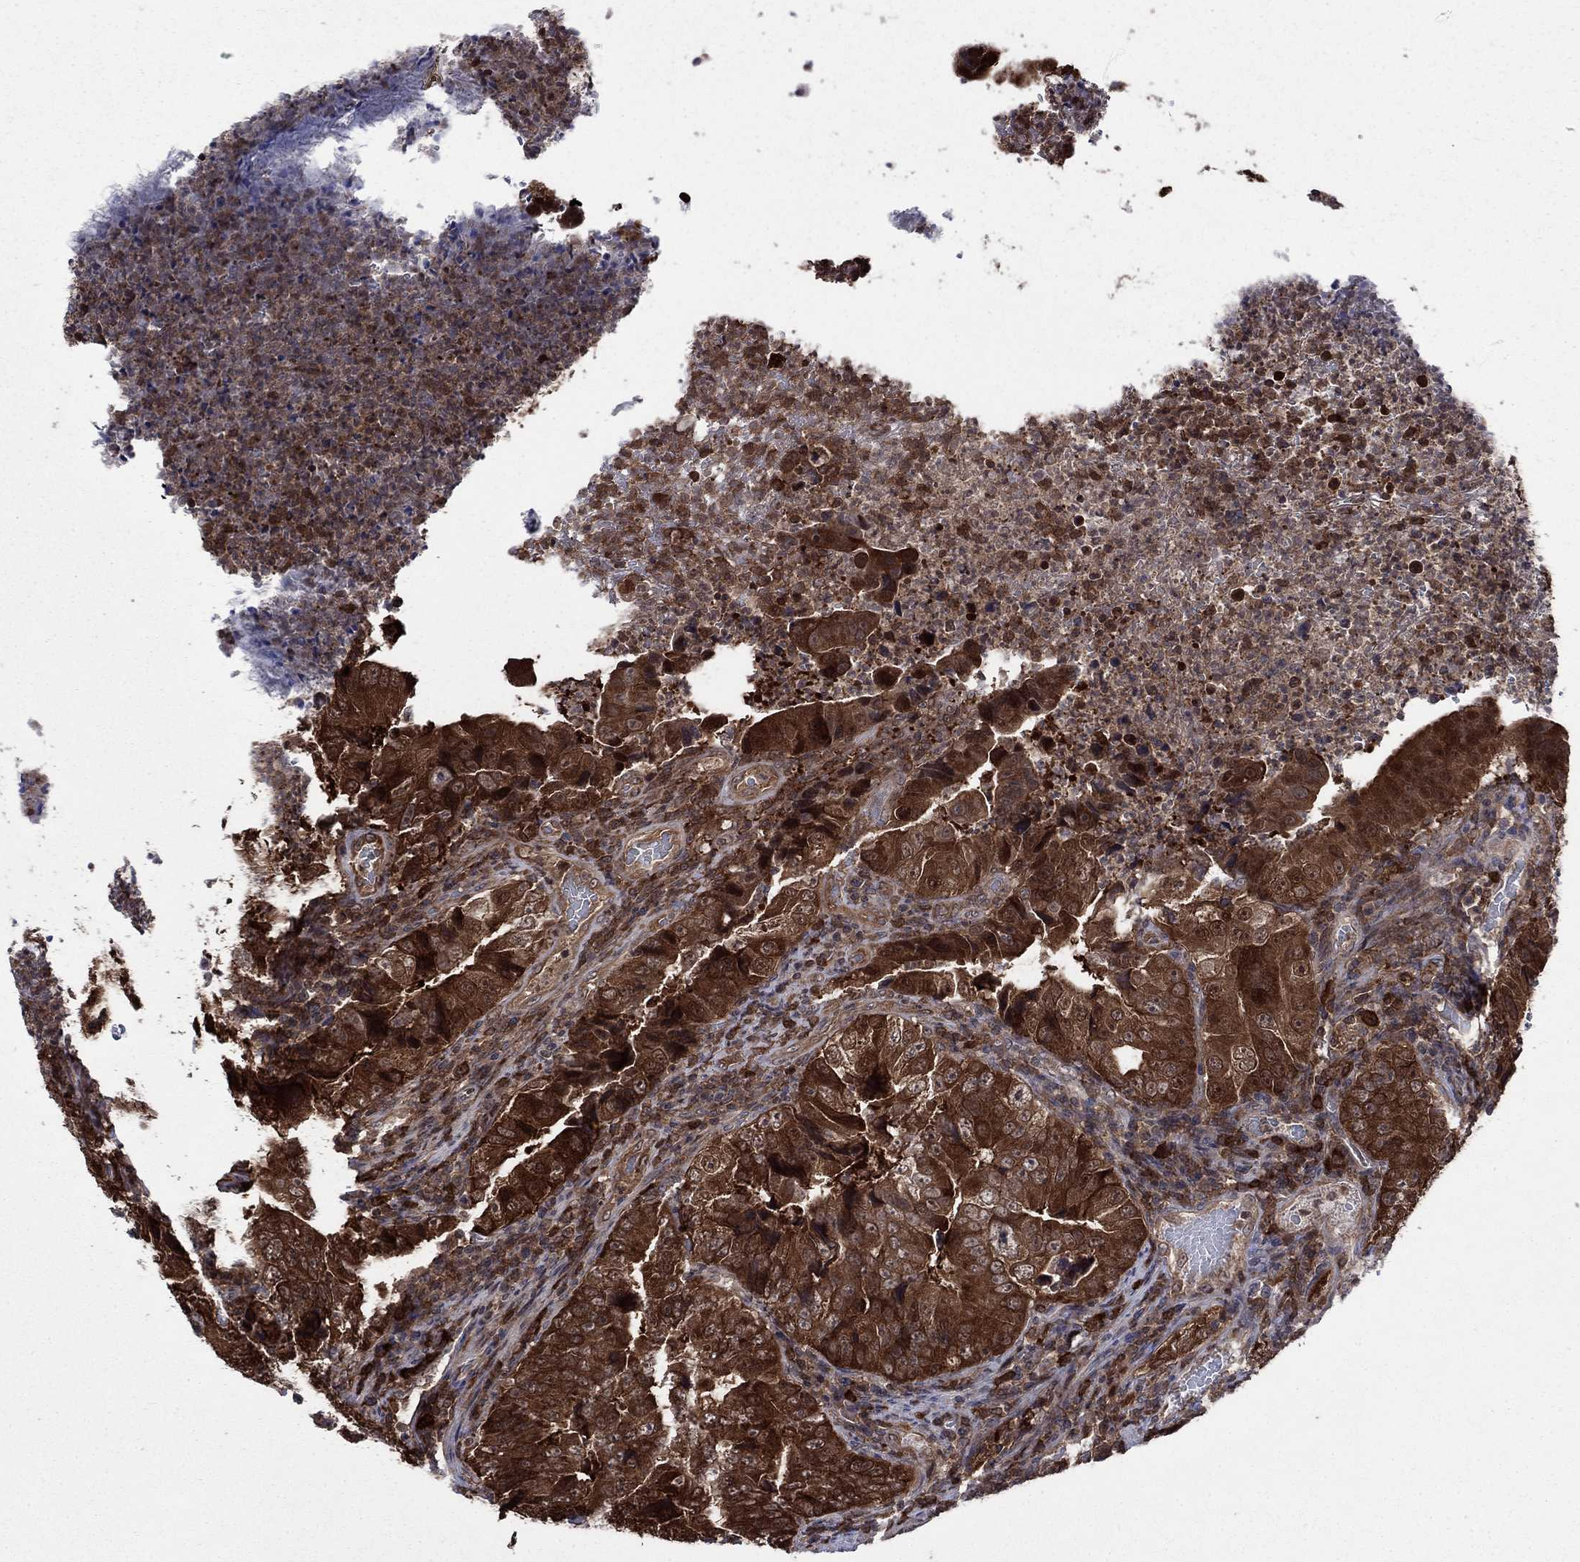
{"staining": {"intensity": "strong", "quantity": ">75%", "location": "cytoplasmic/membranous"}, "tissue": "colorectal cancer", "cell_type": "Tumor cells", "image_type": "cancer", "snomed": [{"axis": "morphology", "description": "Adenocarcinoma, NOS"}, {"axis": "topography", "description": "Colon"}], "caption": "Colorectal adenocarcinoma tissue reveals strong cytoplasmic/membranous expression in about >75% of tumor cells The staining was performed using DAB, with brown indicating positive protein expression. Nuclei are stained blue with hematoxylin.", "gene": "CACYBP", "patient": {"sex": "female", "age": 72}}